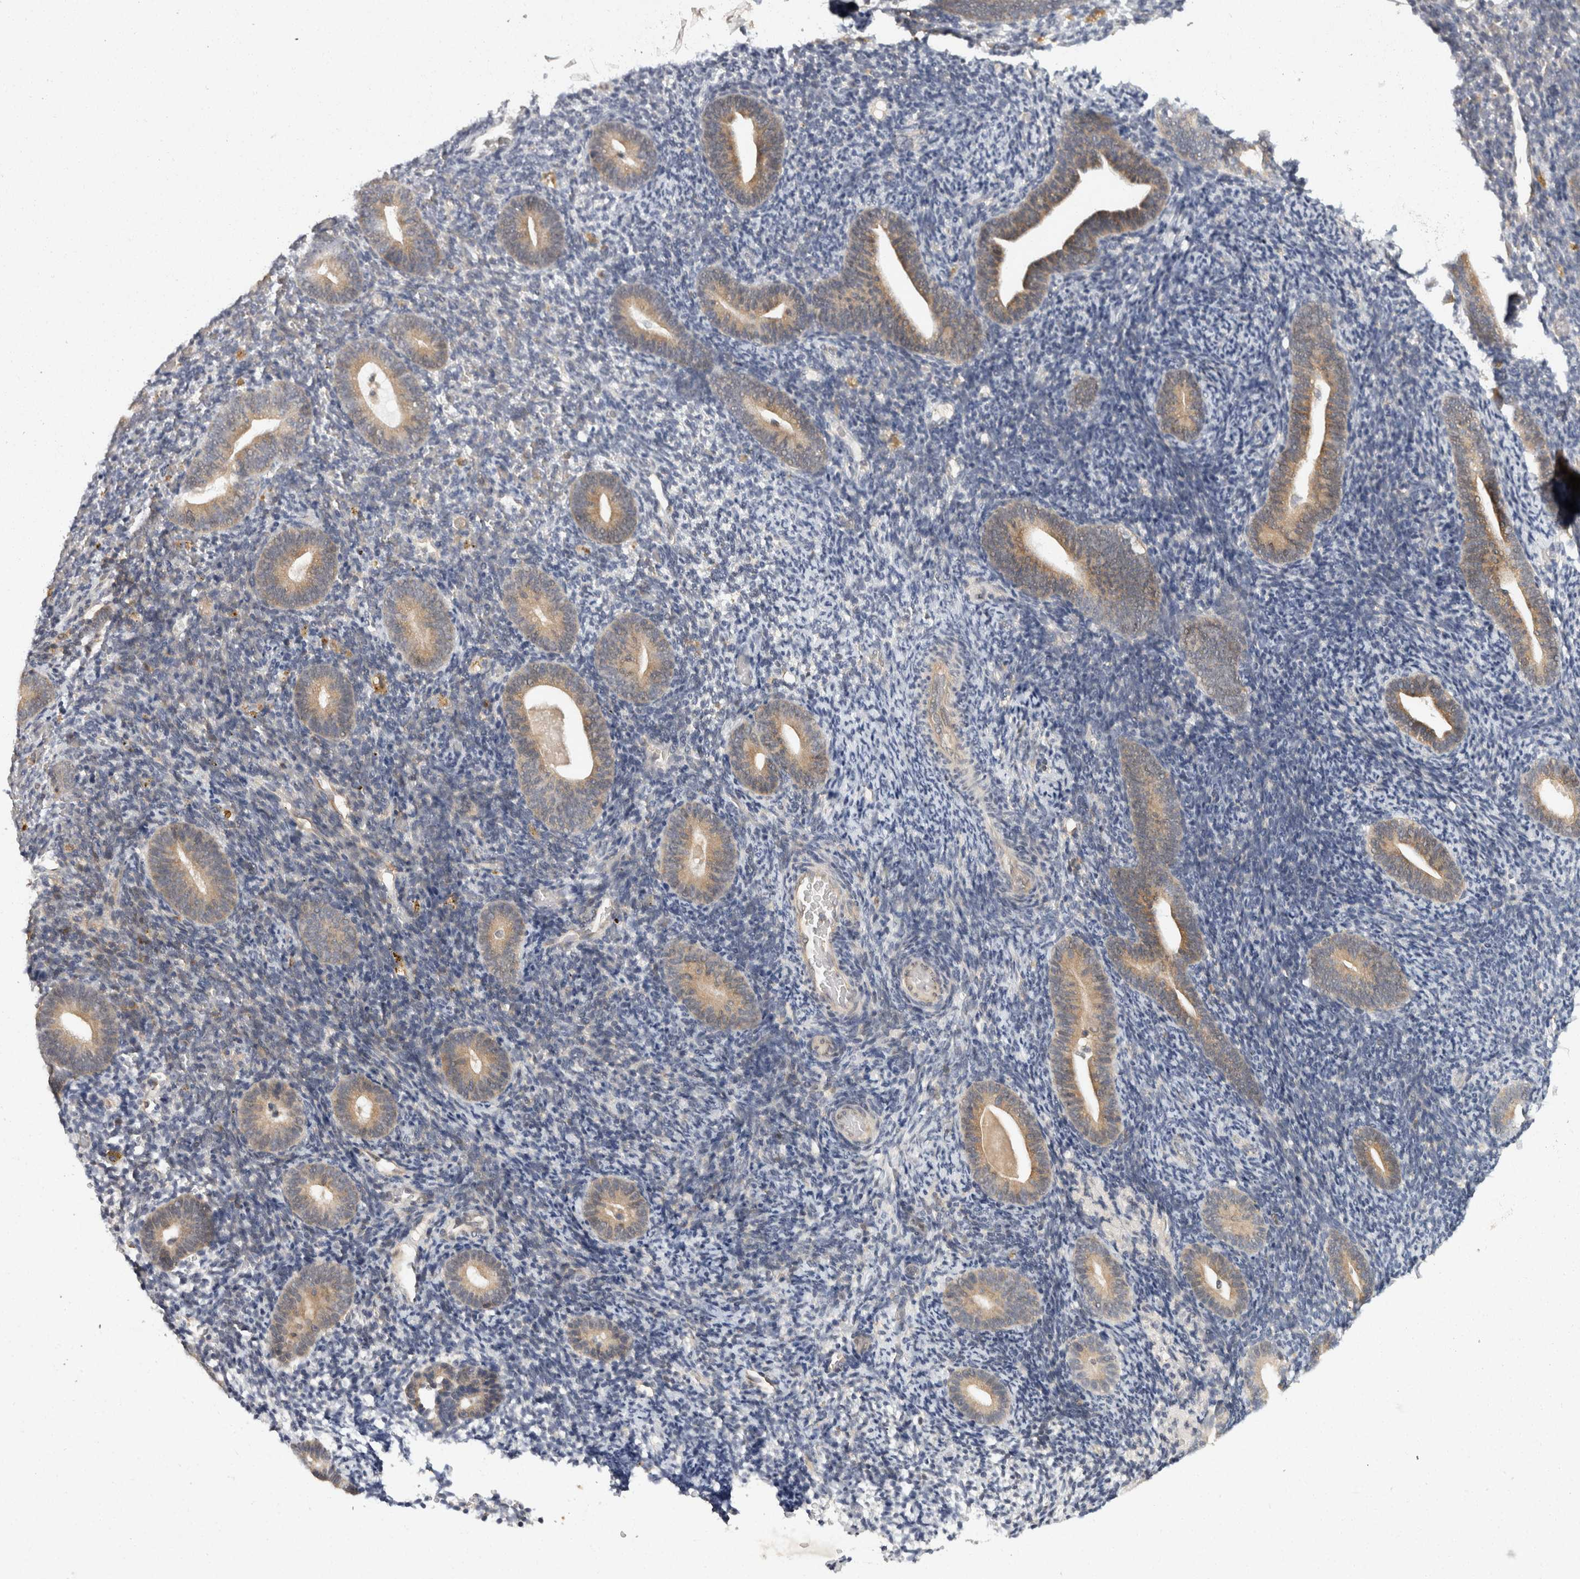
{"staining": {"intensity": "negative", "quantity": "none", "location": "none"}, "tissue": "endometrium", "cell_type": "Cells in endometrial stroma", "image_type": "normal", "snomed": [{"axis": "morphology", "description": "Normal tissue, NOS"}, {"axis": "topography", "description": "Endometrium"}], "caption": "A high-resolution image shows IHC staining of benign endometrium, which shows no significant expression in cells in endometrial stroma.", "gene": "ACAT2", "patient": {"sex": "female", "age": 51}}